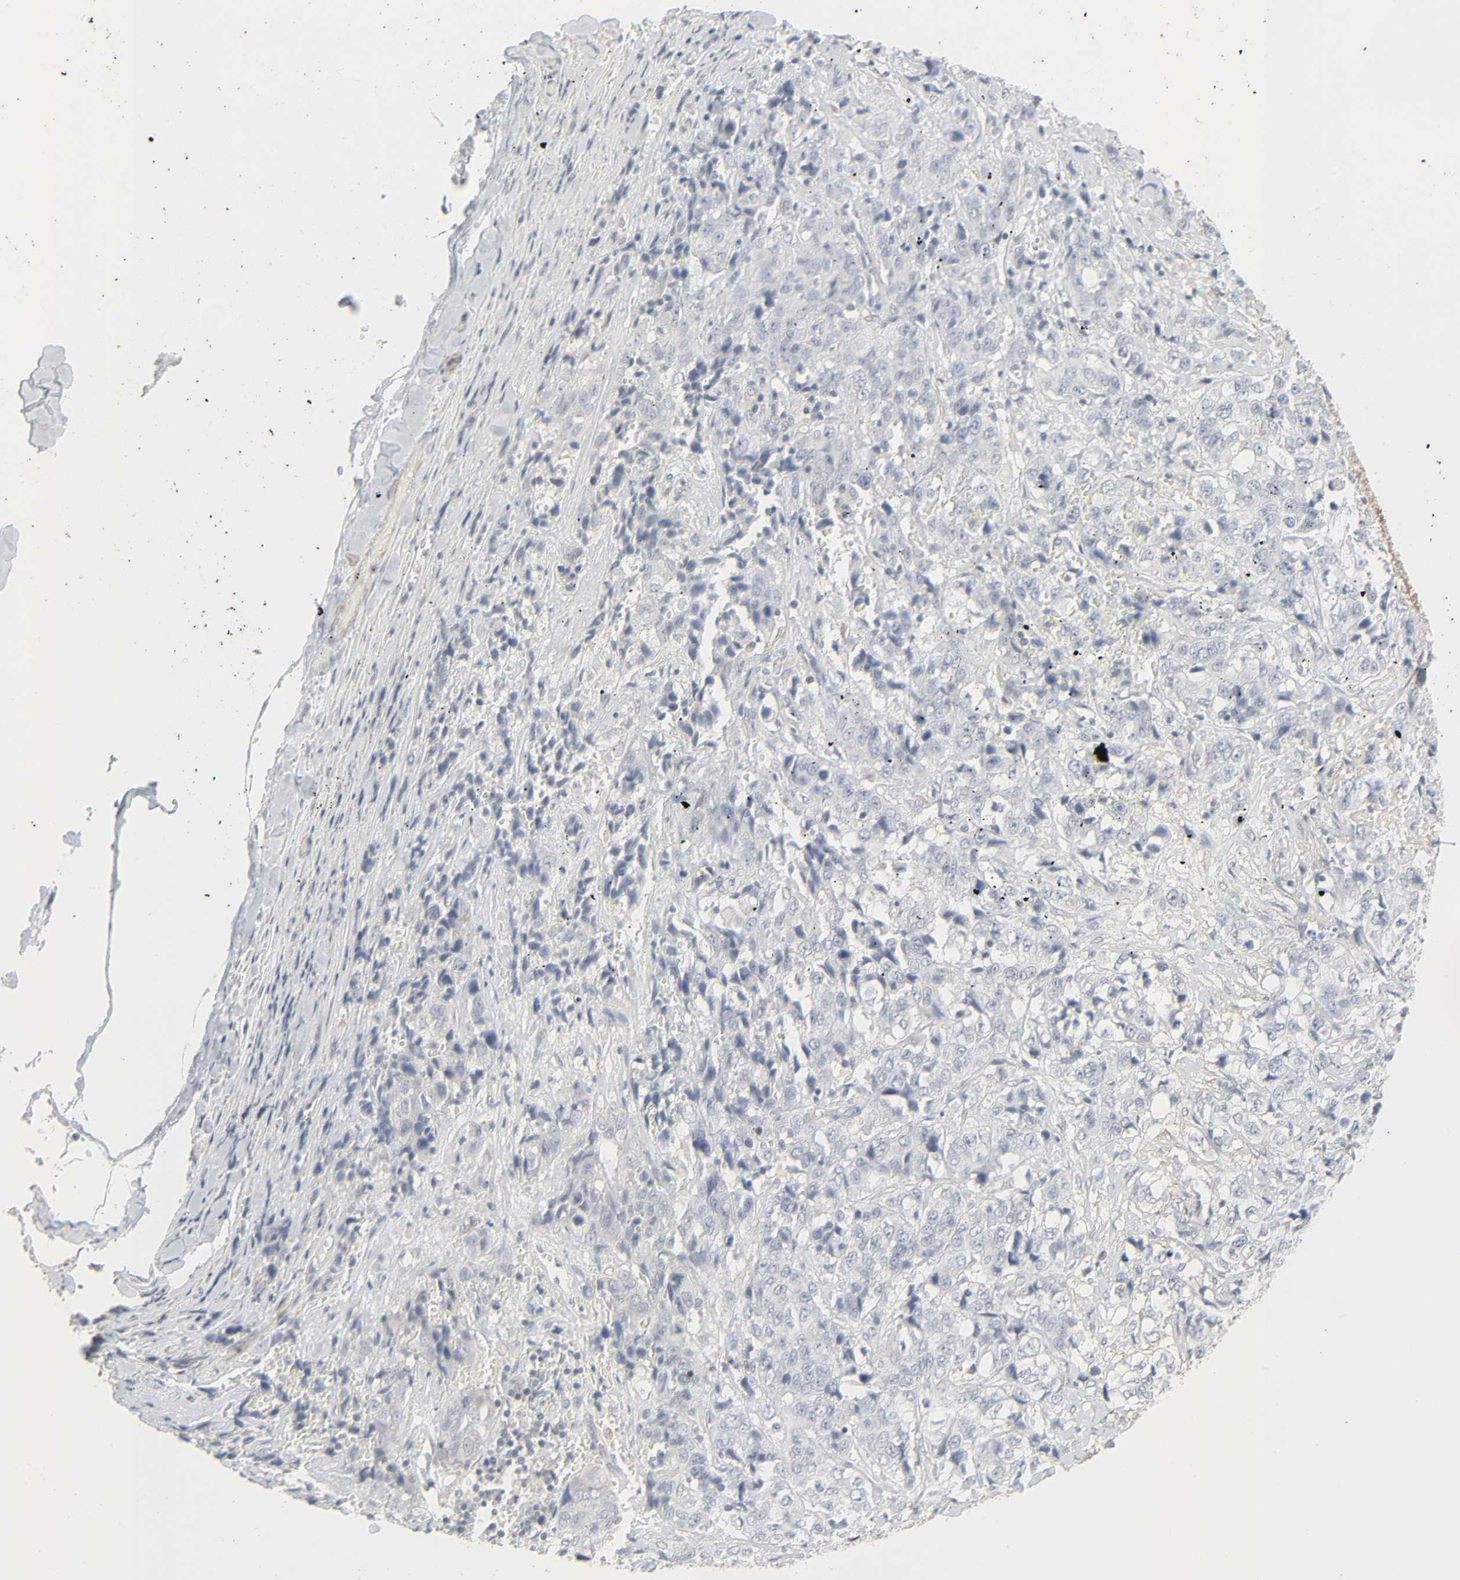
{"staining": {"intensity": "negative", "quantity": "none", "location": "none"}, "tissue": "stomach cancer", "cell_type": "Tumor cells", "image_type": "cancer", "snomed": [{"axis": "morphology", "description": "Adenocarcinoma, NOS"}, {"axis": "topography", "description": "Stomach"}], "caption": "High magnification brightfield microscopy of adenocarcinoma (stomach) stained with DAB (3,3'-diaminobenzidine) (brown) and counterstained with hematoxylin (blue): tumor cells show no significant staining.", "gene": "ZBTB16", "patient": {"sex": "male", "age": 48}}